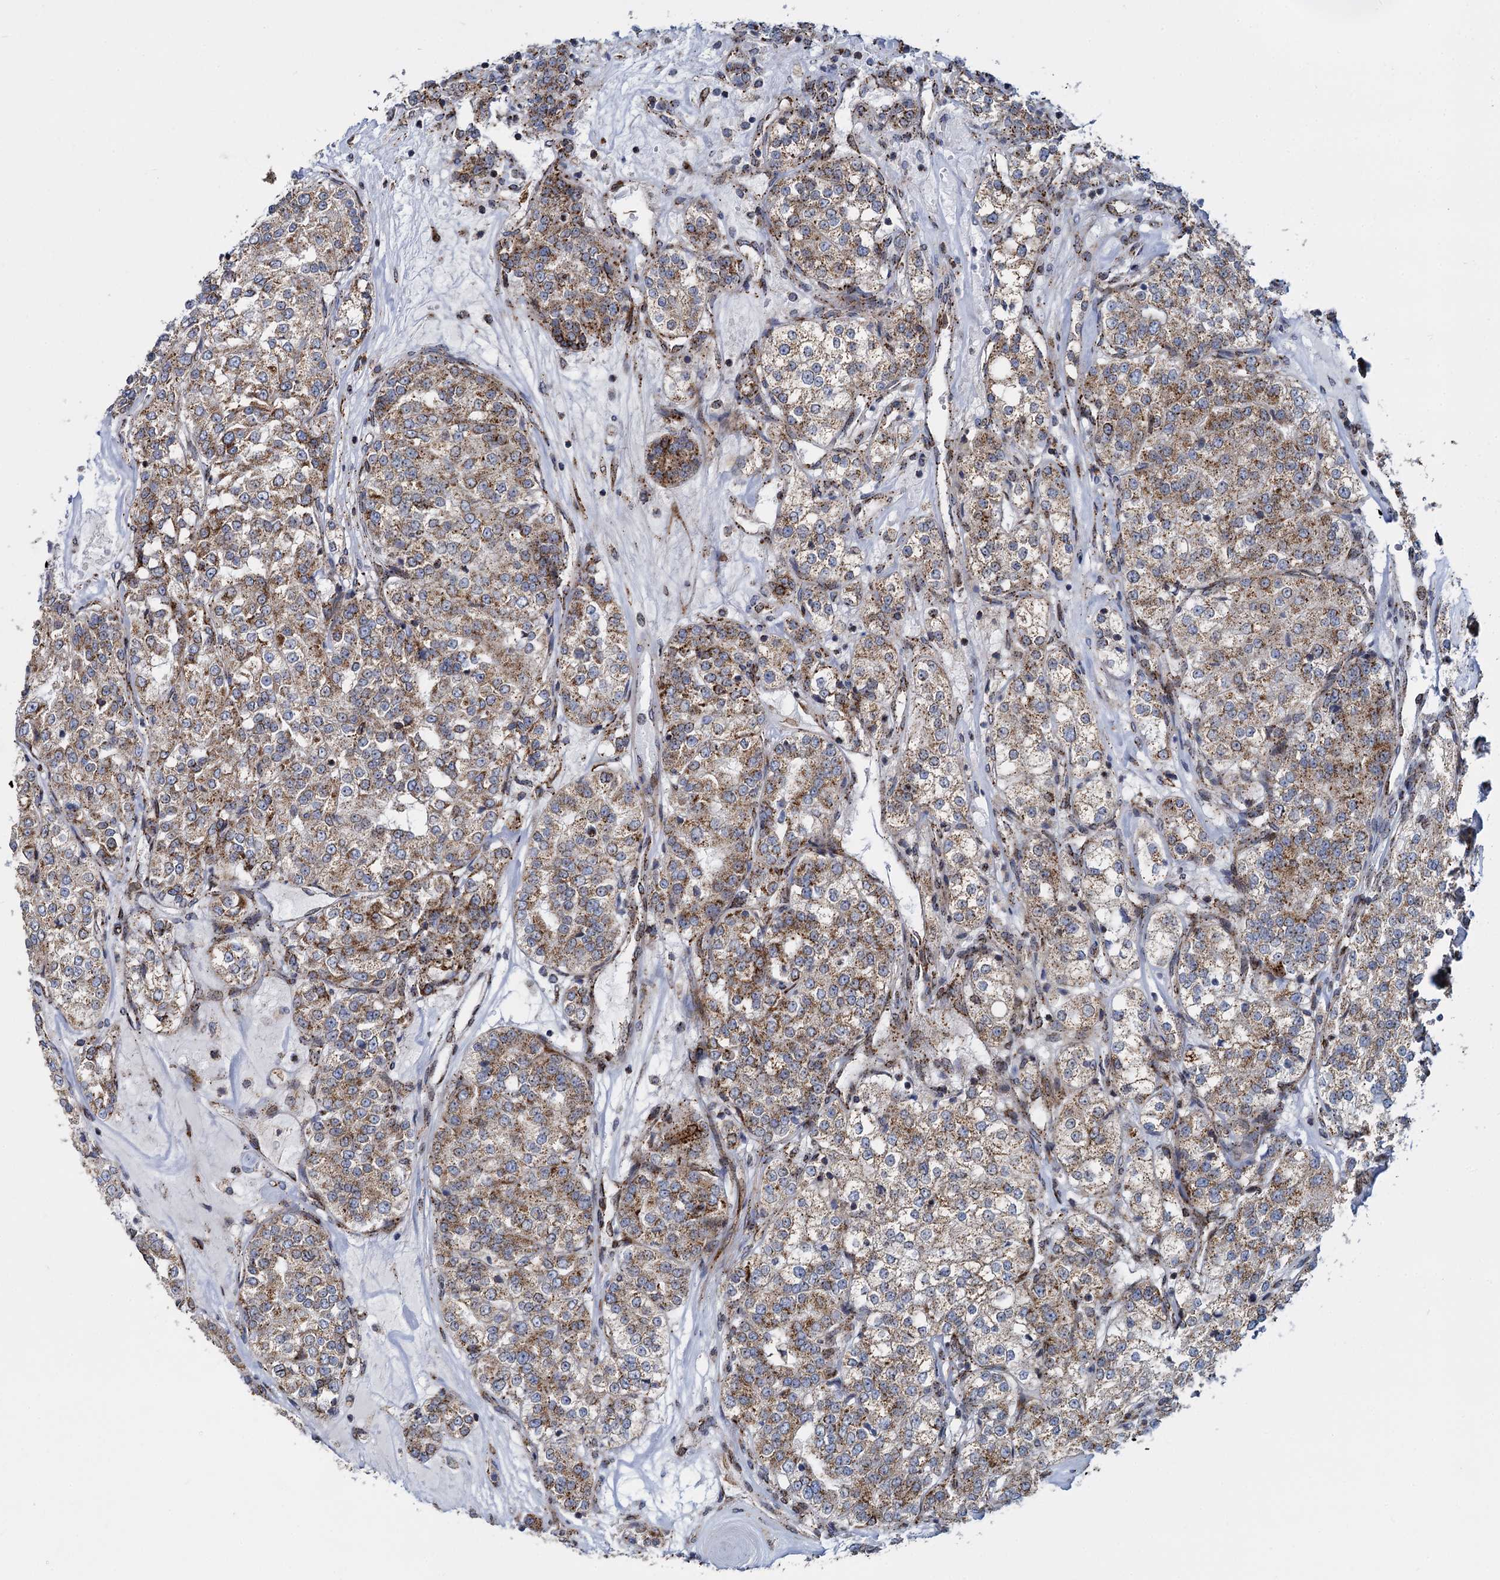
{"staining": {"intensity": "moderate", "quantity": ">75%", "location": "cytoplasmic/membranous"}, "tissue": "renal cancer", "cell_type": "Tumor cells", "image_type": "cancer", "snomed": [{"axis": "morphology", "description": "Adenocarcinoma, NOS"}, {"axis": "topography", "description": "Kidney"}], "caption": "Protein analysis of renal adenocarcinoma tissue displays moderate cytoplasmic/membranous expression in approximately >75% of tumor cells.", "gene": "SUPT20H", "patient": {"sex": "female", "age": 63}}